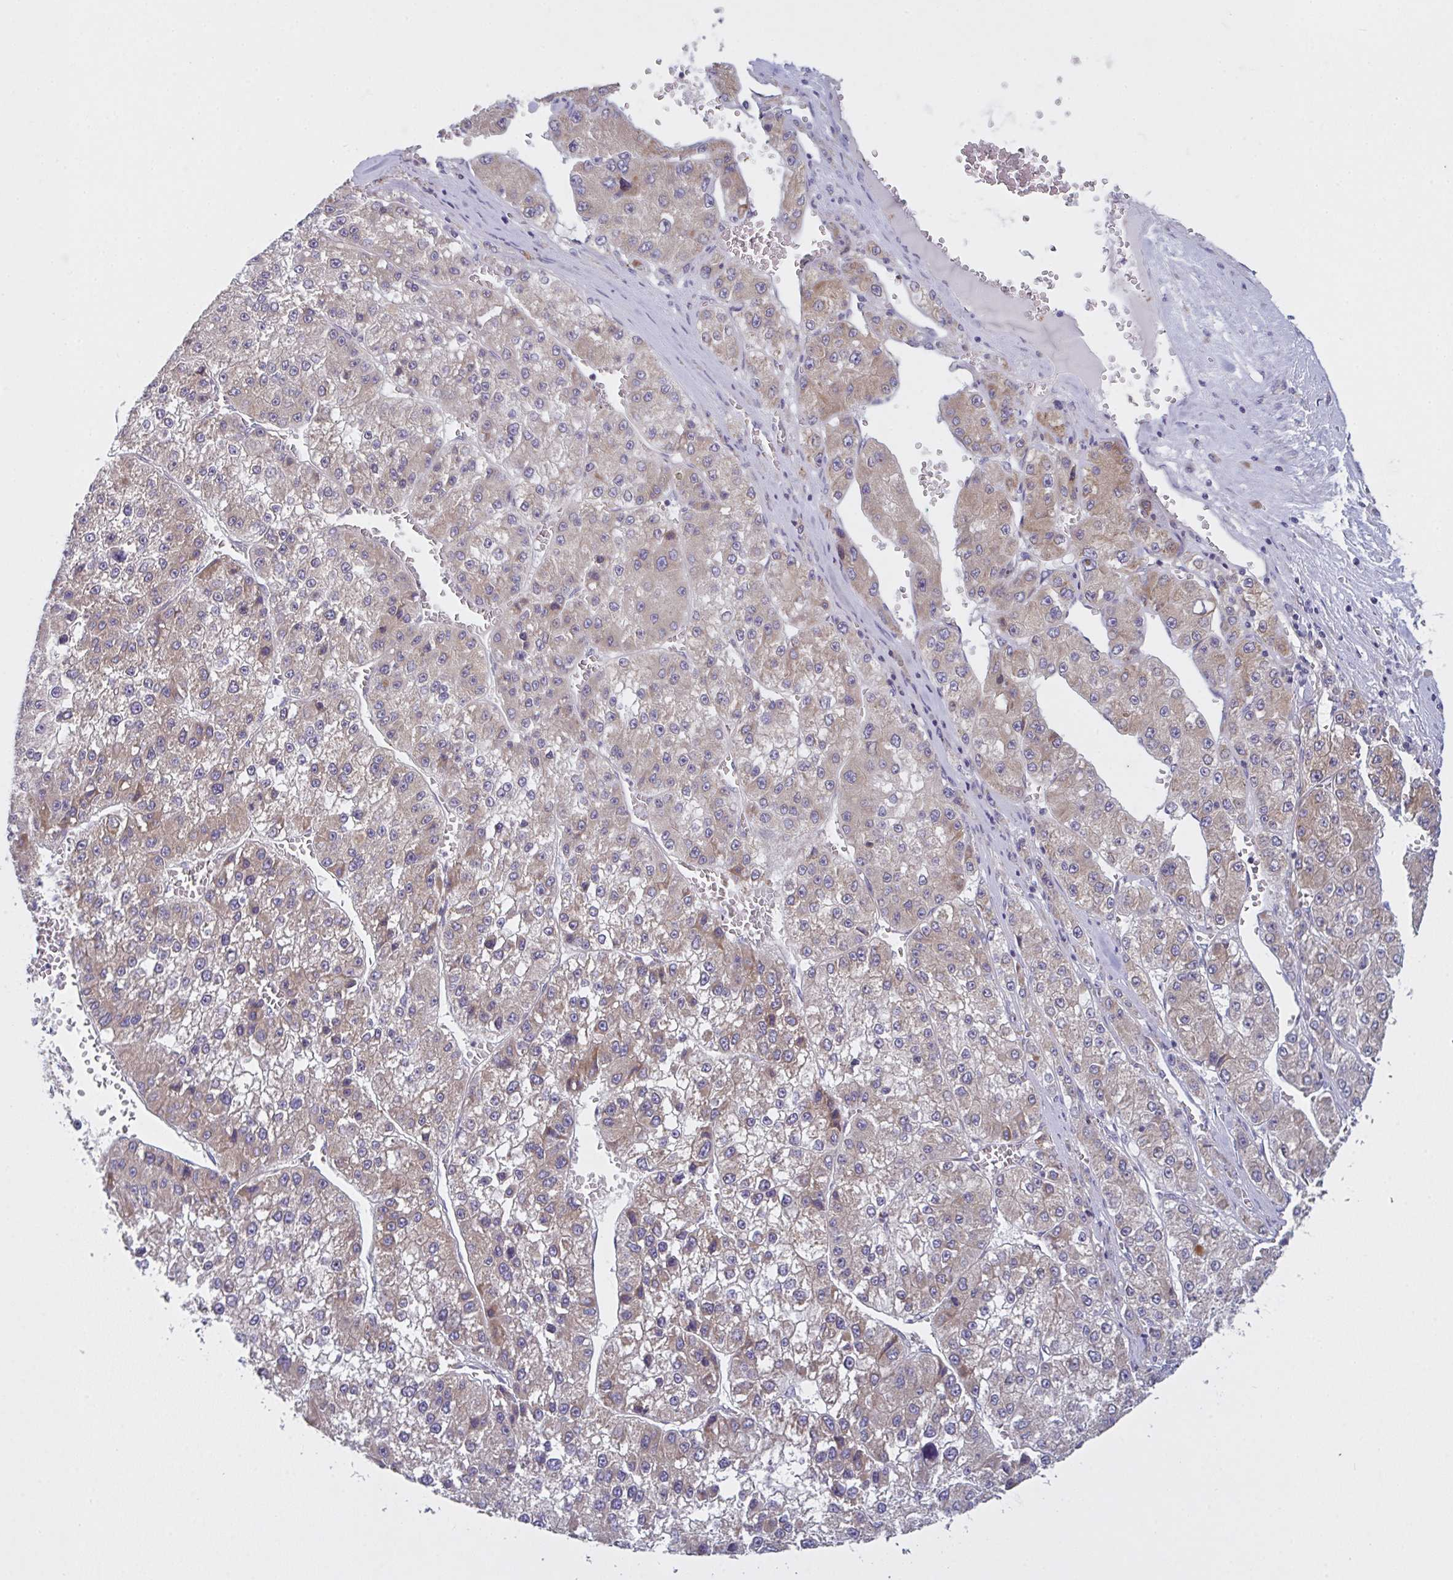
{"staining": {"intensity": "weak", "quantity": "25%-75%", "location": "cytoplasmic/membranous"}, "tissue": "liver cancer", "cell_type": "Tumor cells", "image_type": "cancer", "snomed": [{"axis": "morphology", "description": "Carcinoma, Hepatocellular, NOS"}, {"axis": "topography", "description": "Liver"}], "caption": "Brown immunohistochemical staining in human liver hepatocellular carcinoma demonstrates weak cytoplasmic/membranous expression in about 25%-75% of tumor cells.", "gene": "MRPS2", "patient": {"sex": "female", "age": 73}}